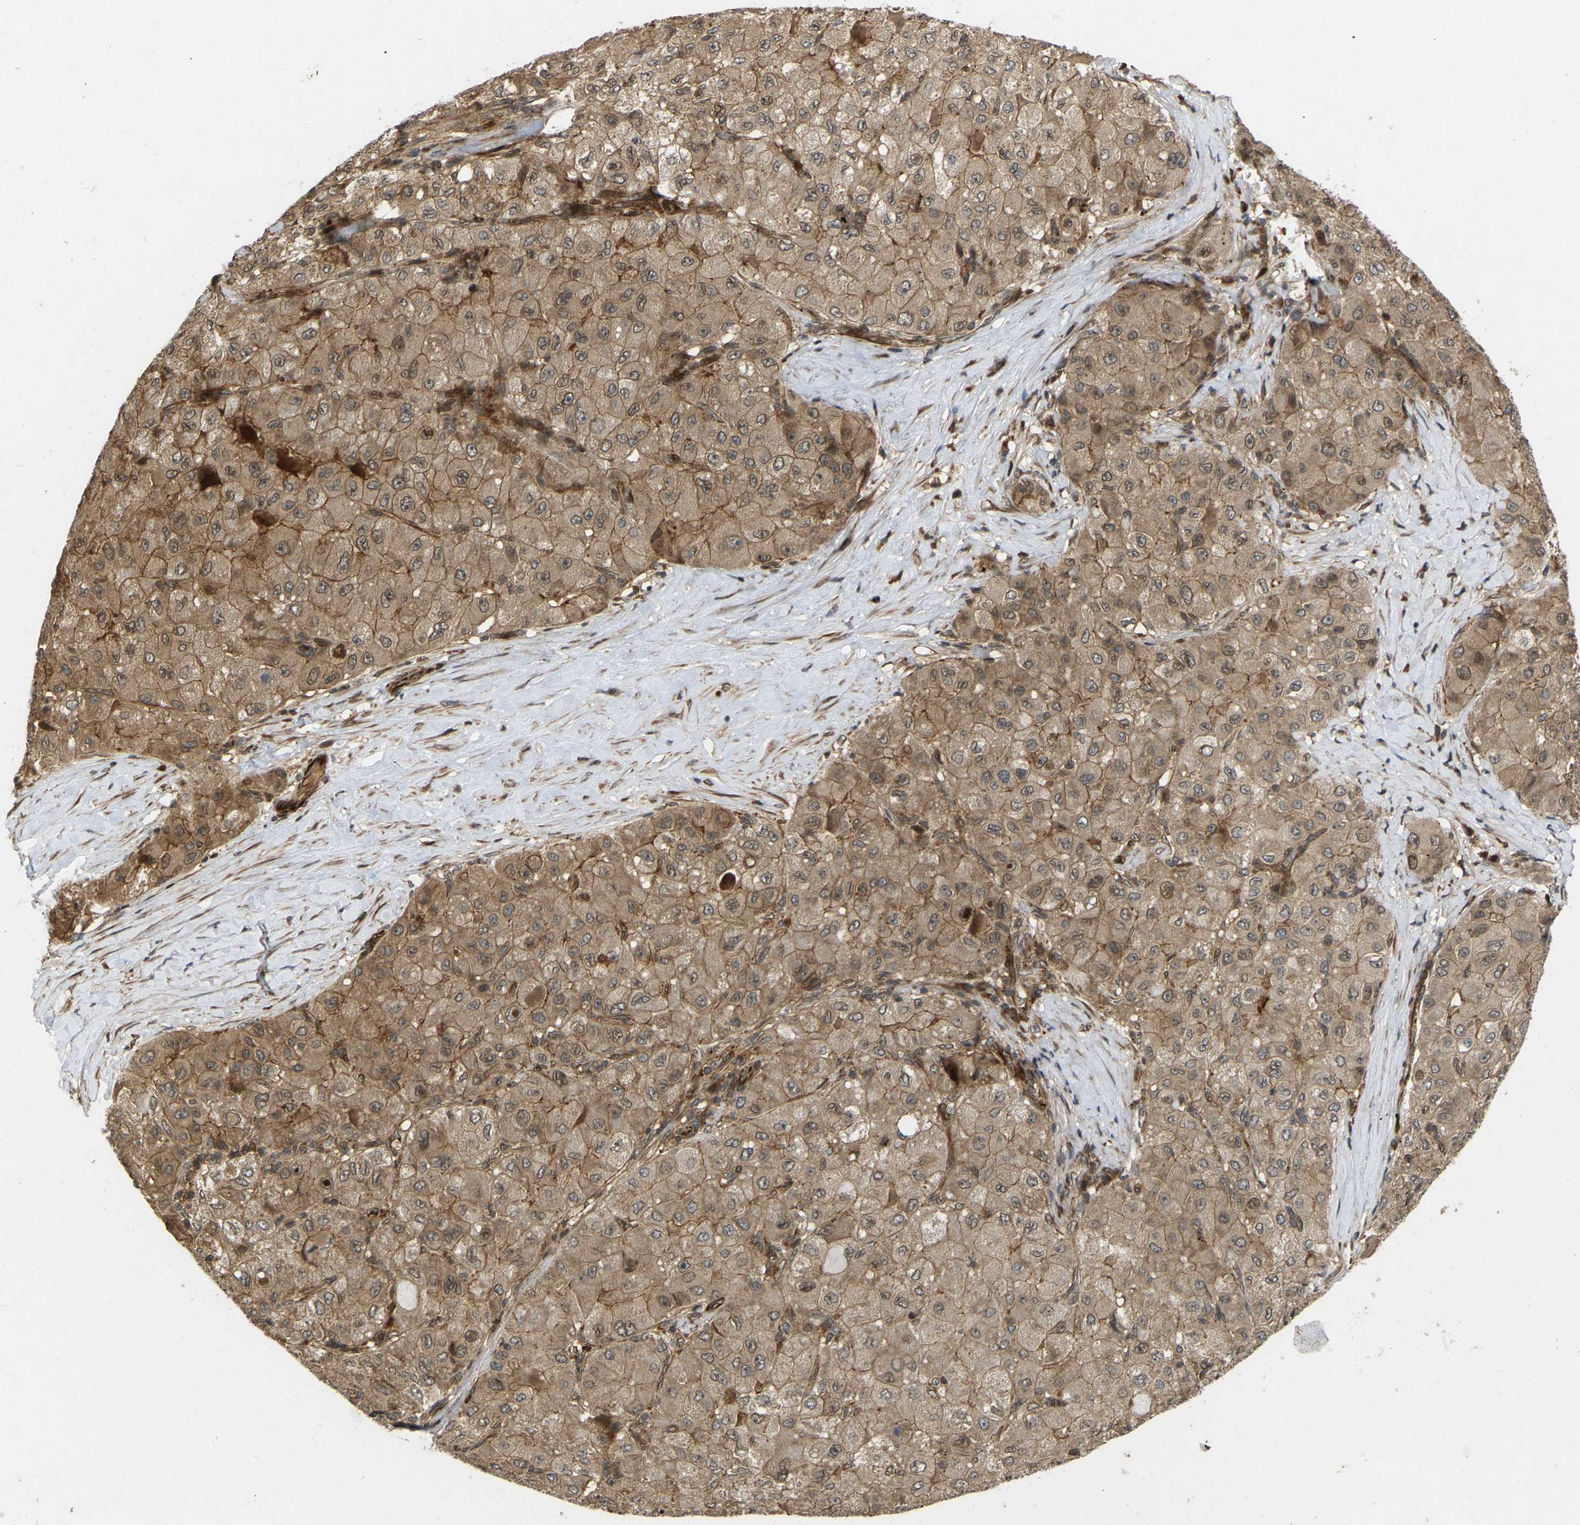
{"staining": {"intensity": "moderate", "quantity": ">75%", "location": "cytoplasmic/membranous,nuclear"}, "tissue": "liver cancer", "cell_type": "Tumor cells", "image_type": "cancer", "snomed": [{"axis": "morphology", "description": "Carcinoma, Hepatocellular, NOS"}, {"axis": "topography", "description": "Liver"}], "caption": "Immunohistochemistry (IHC) staining of liver cancer (hepatocellular carcinoma), which demonstrates medium levels of moderate cytoplasmic/membranous and nuclear positivity in approximately >75% of tumor cells indicating moderate cytoplasmic/membranous and nuclear protein positivity. The staining was performed using DAB (3,3'-diaminobenzidine) (brown) for protein detection and nuclei were counterstained in hematoxylin (blue).", "gene": "KIAA1549", "patient": {"sex": "male", "age": 80}}